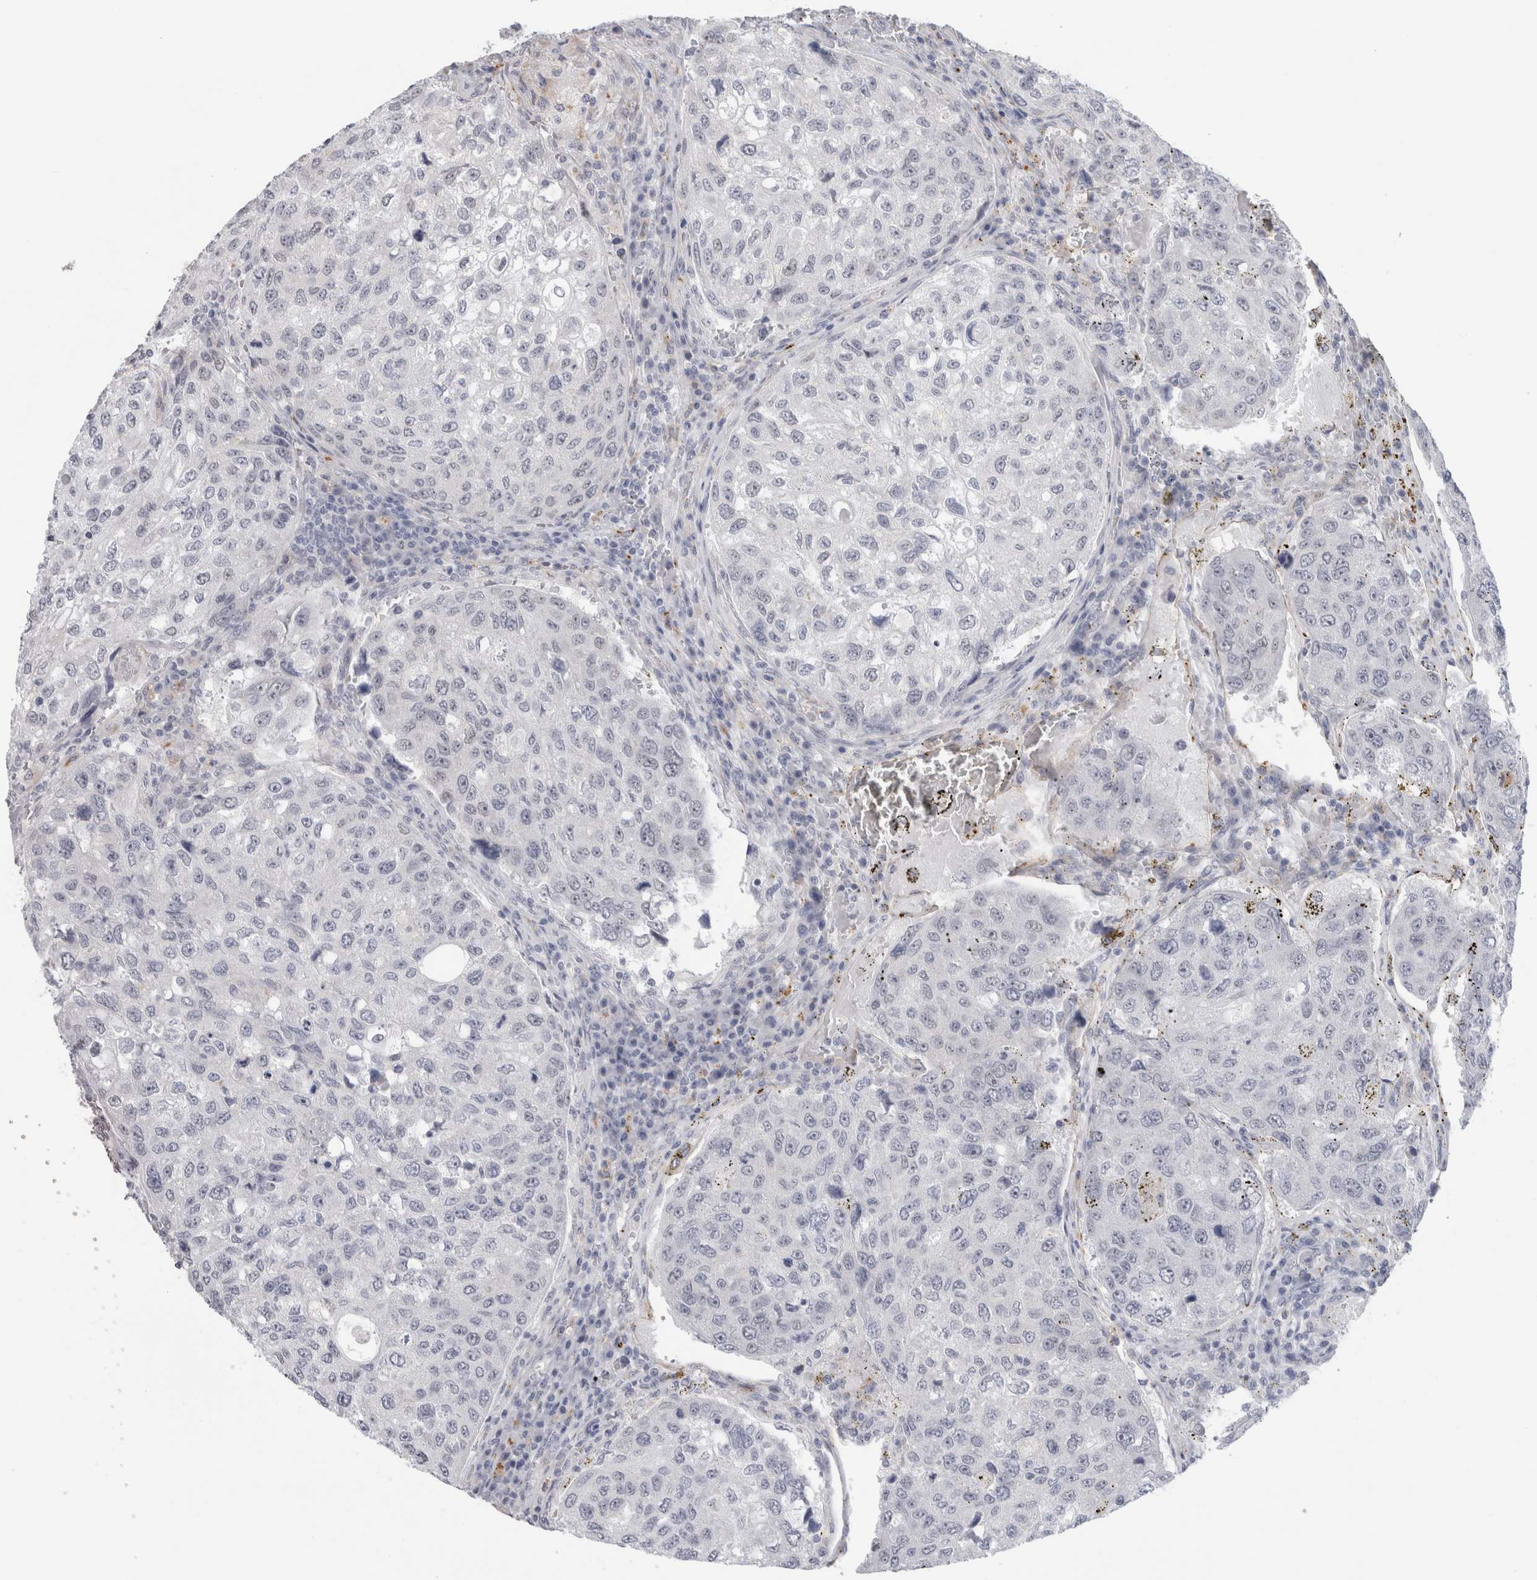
{"staining": {"intensity": "negative", "quantity": "none", "location": "none"}, "tissue": "urothelial cancer", "cell_type": "Tumor cells", "image_type": "cancer", "snomed": [{"axis": "morphology", "description": "Urothelial carcinoma, High grade"}, {"axis": "topography", "description": "Lymph node"}, {"axis": "topography", "description": "Urinary bladder"}], "caption": "This micrograph is of high-grade urothelial carcinoma stained with immunohistochemistry (IHC) to label a protein in brown with the nuclei are counter-stained blue. There is no positivity in tumor cells.", "gene": "ANKMY1", "patient": {"sex": "male", "age": 51}}